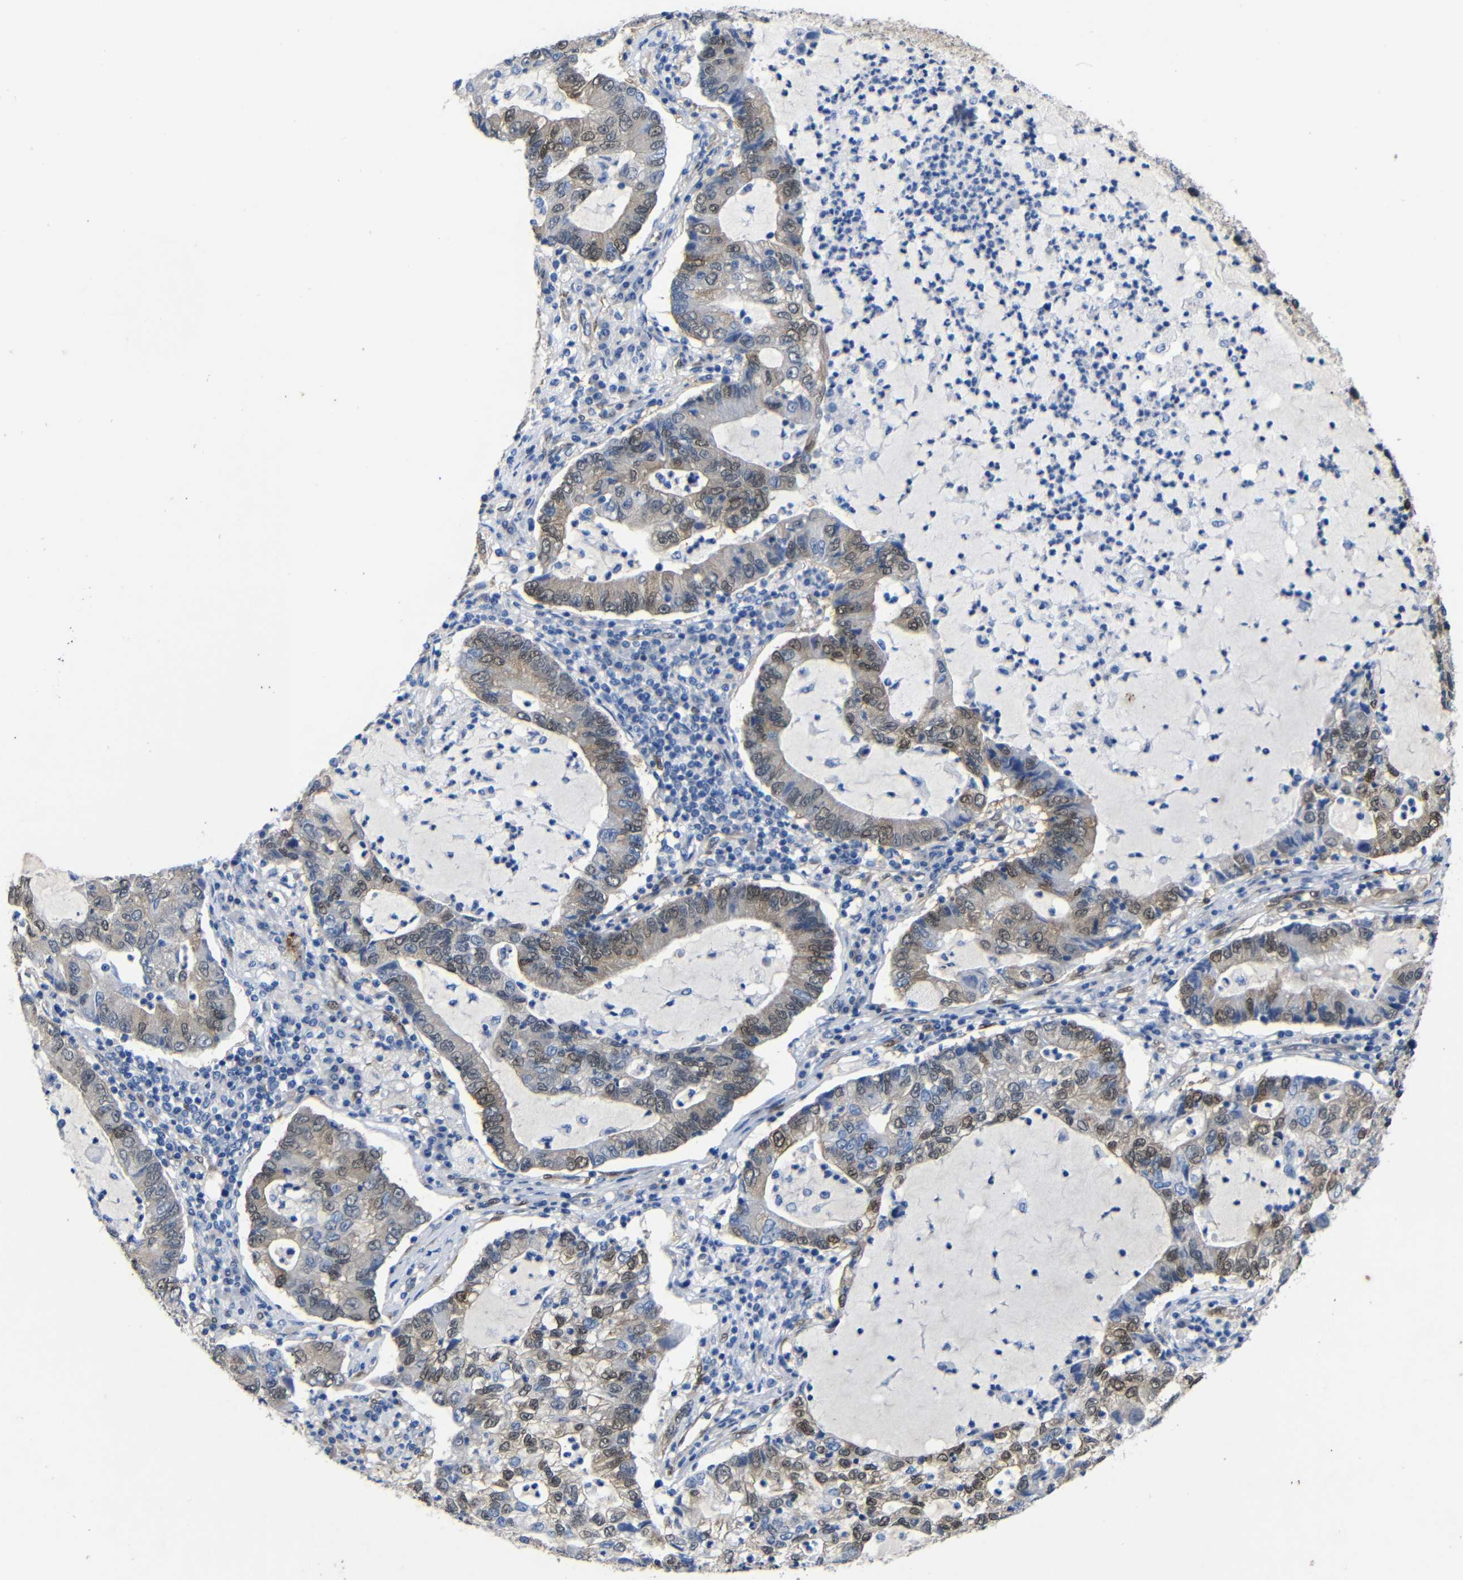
{"staining": {"intensity": "weak", "quantity": "25%-75%", "location": "nuclear"}, "tissue": "lung cancer", "cell_type": "Tumor cells", "image_type": "cancer", "snomed": [{"axis": "morphology", "description": "Adenocarcinoma, NOS"}, {"axis": "topography", "description": "Lung"}], "caption": "Immunohistochemical staining of human lung cancer (adenocarcinoma) exhibits weak nuclear protein positivity in about 25%-75% of tumor cells.", "gene": "YAP1", "patient": {"sex": "female", "age": 51}}